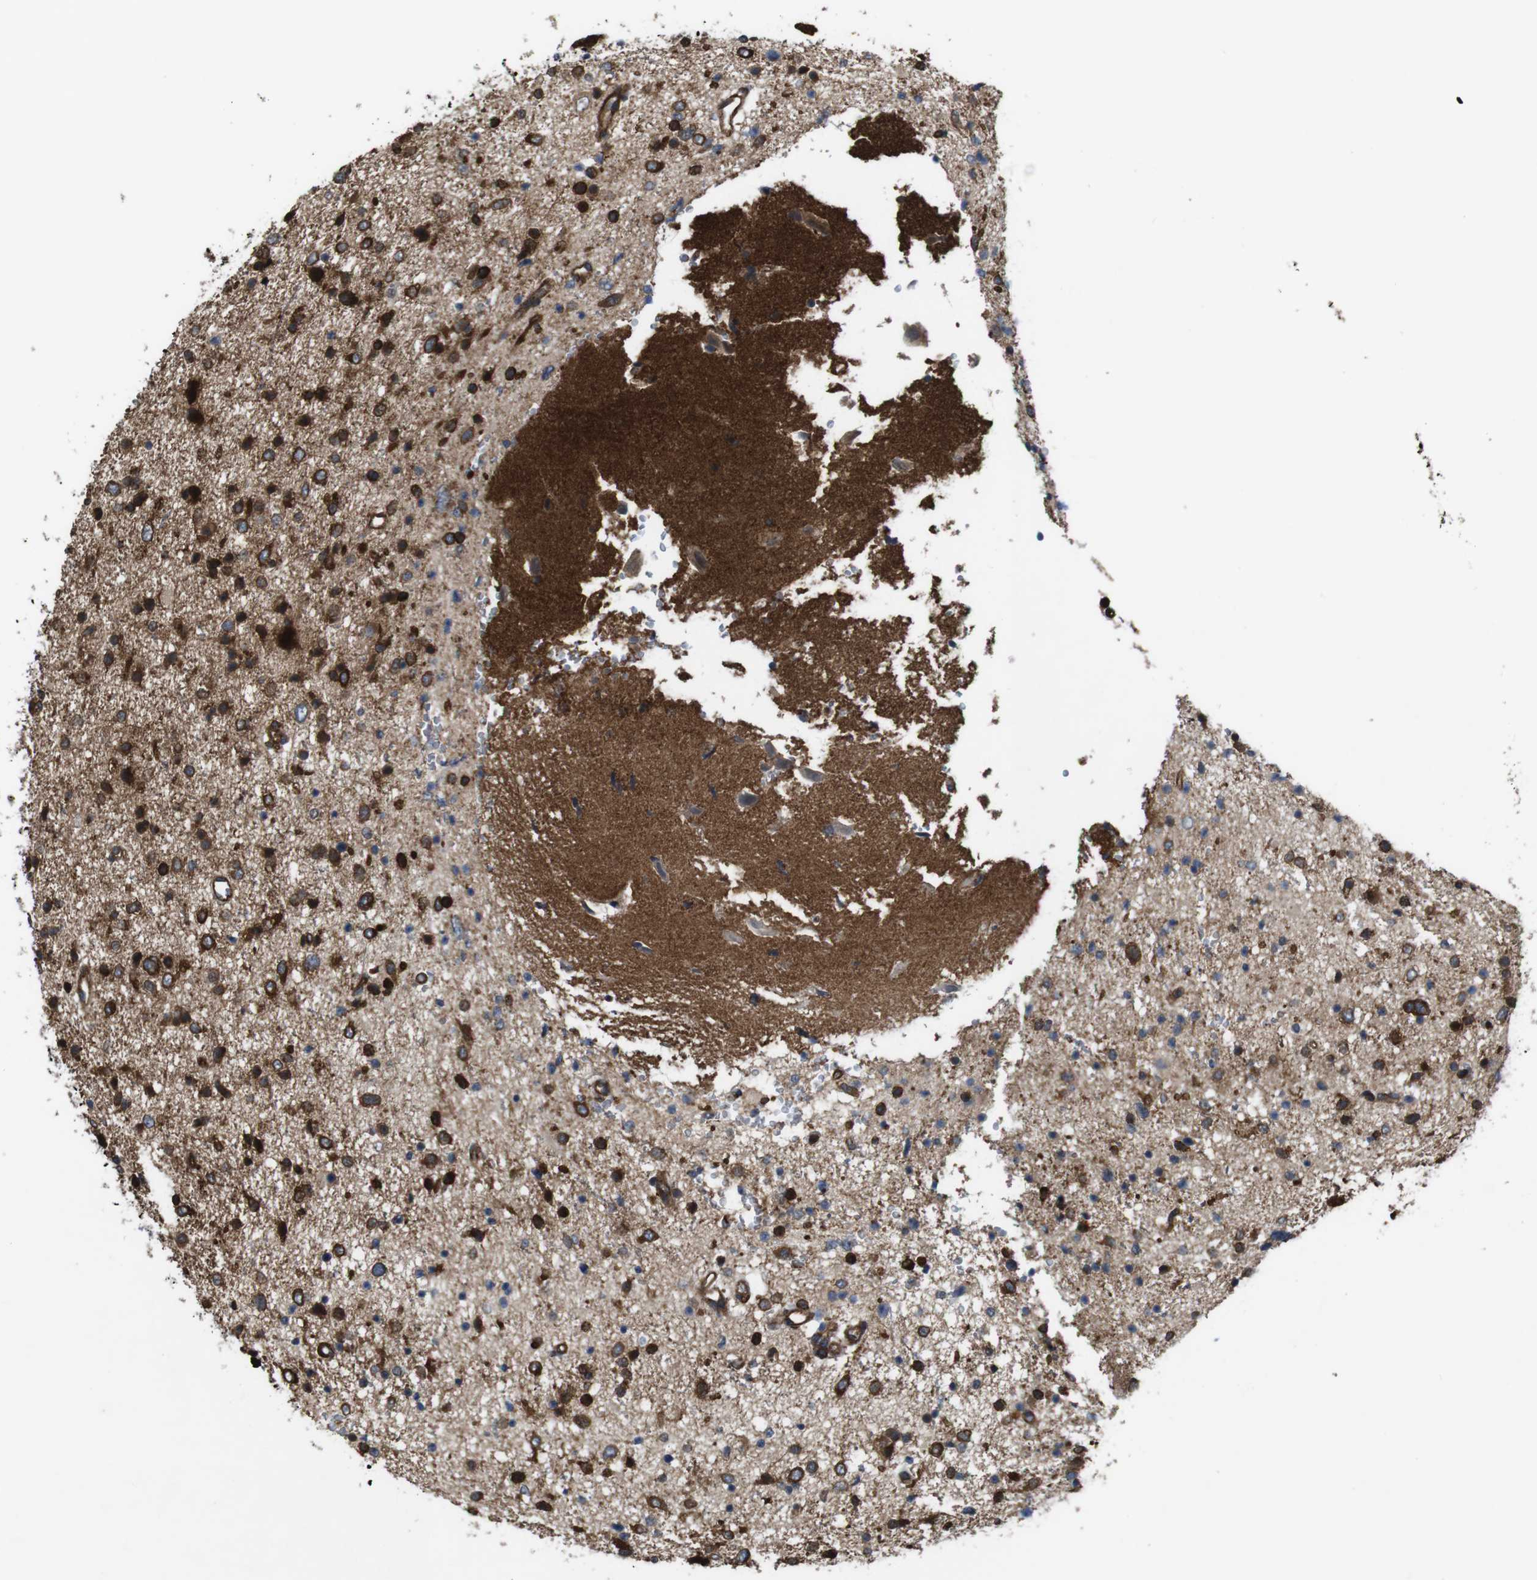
{"staining": {"intensity": "strong", "quantity": ">75%", "location": "cytoplasmic/membranous"}, "tissue": "glioma", "cell_type": "Tumor cells", "image_type": "cancer", "snomed": [{"axis": "morphology", "description": "Glioma, malignant, Low grade"}, {"axis": "topography", "description": "Brain"}], "caption": "Glioma tissue displays strong cytoplasmic/membranous staining in approximately >75% of tumor cells, visualized by immunohistochemistry.", "gene": "PTGER4", "patient": {"sex": "female", "age": 37}}